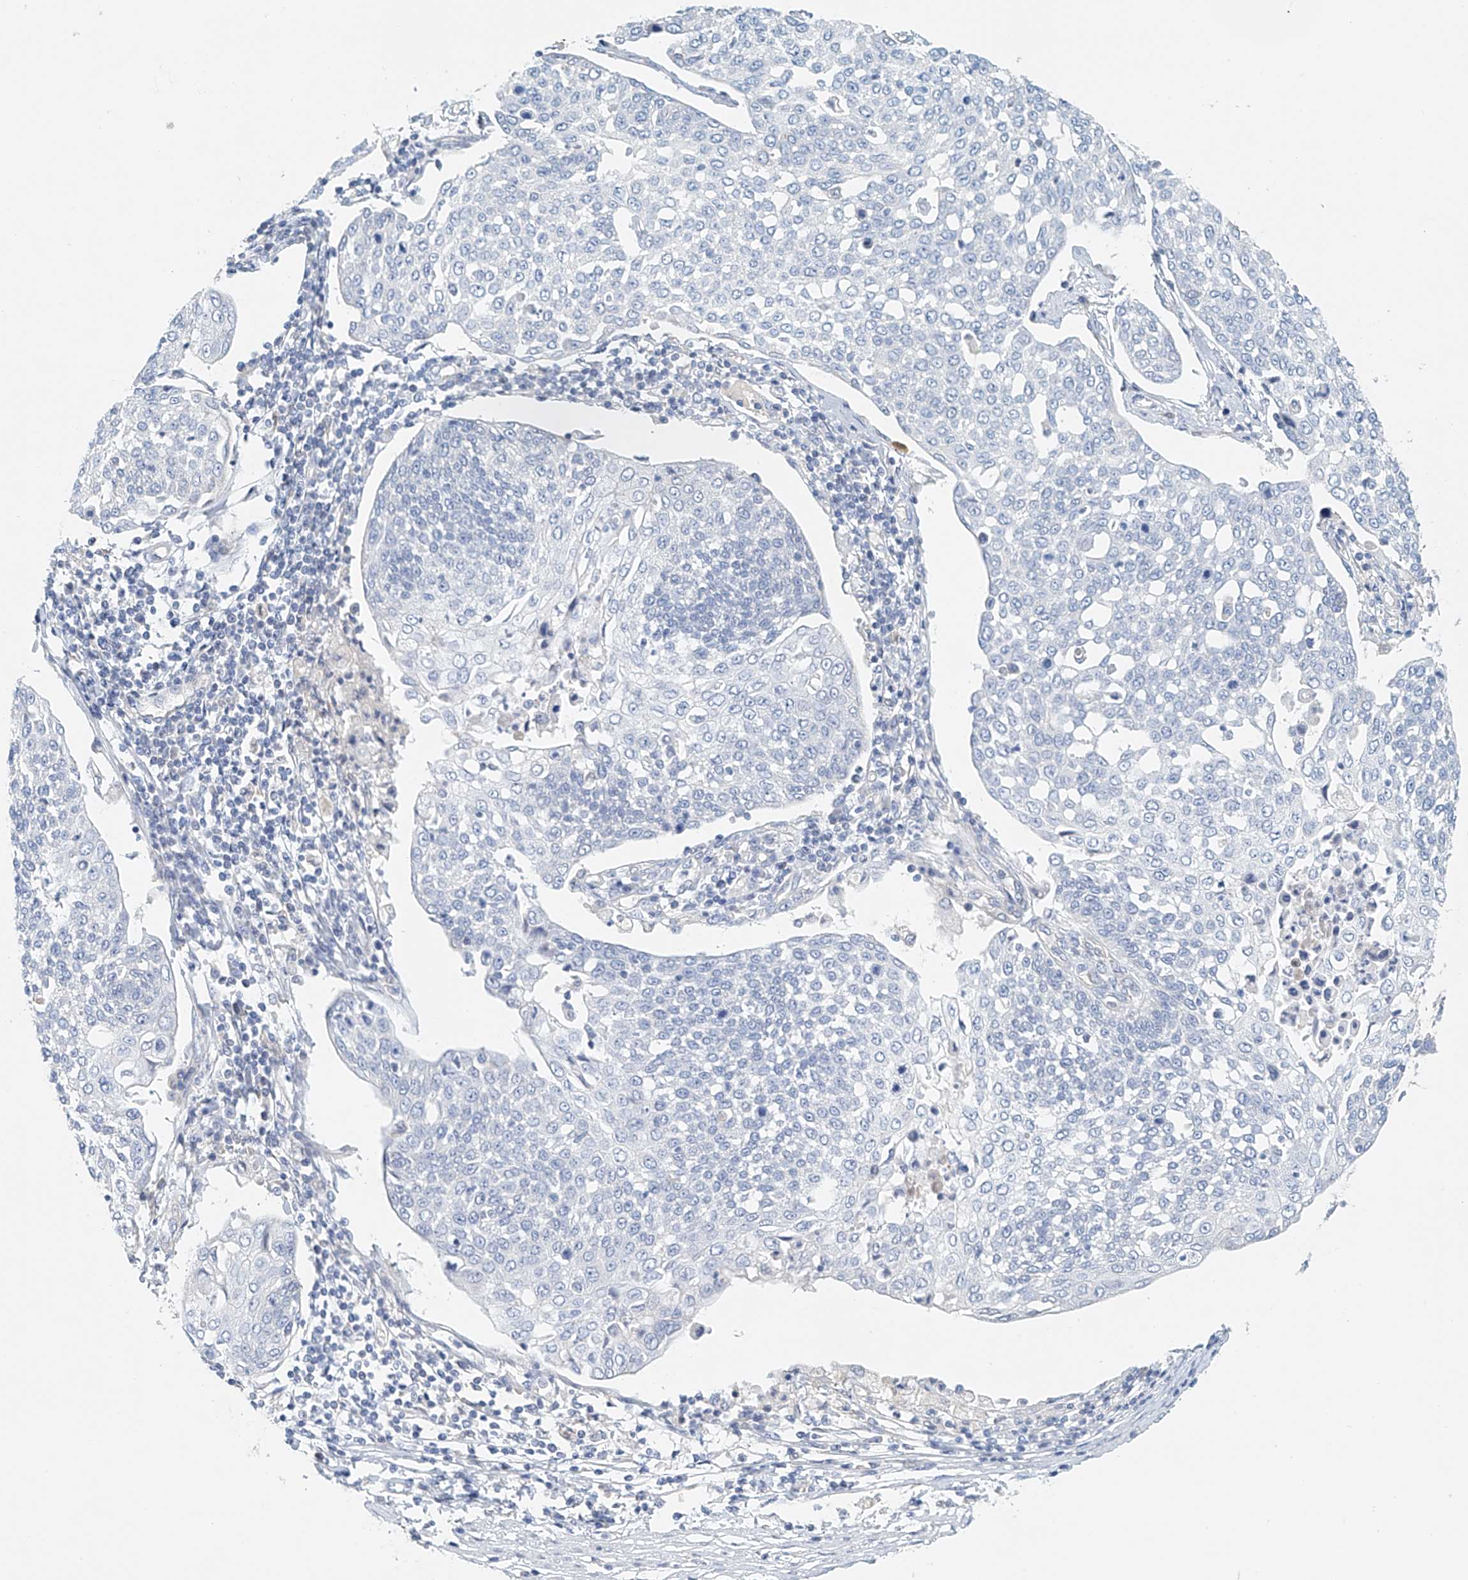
{"staining": {"intensity": "negative", "quantity": "none", "location": "none"}, "tissue": "cervical cancer", "cell_type": "Tumor cells", "image_type": "cancer", "snomed": [{"axis": "morphology", "description": "Squamous cell carcinoma, NOS"}, {"axis": "topography", "description": "Cervix"}], "caption": "Cervical cancer (squamous cell carcinoma) was stained to show a protein in brown. There is no significant expression in tumor cells.", "gene": "FRYL", "patient": {"sex": "female", "age": 34}}